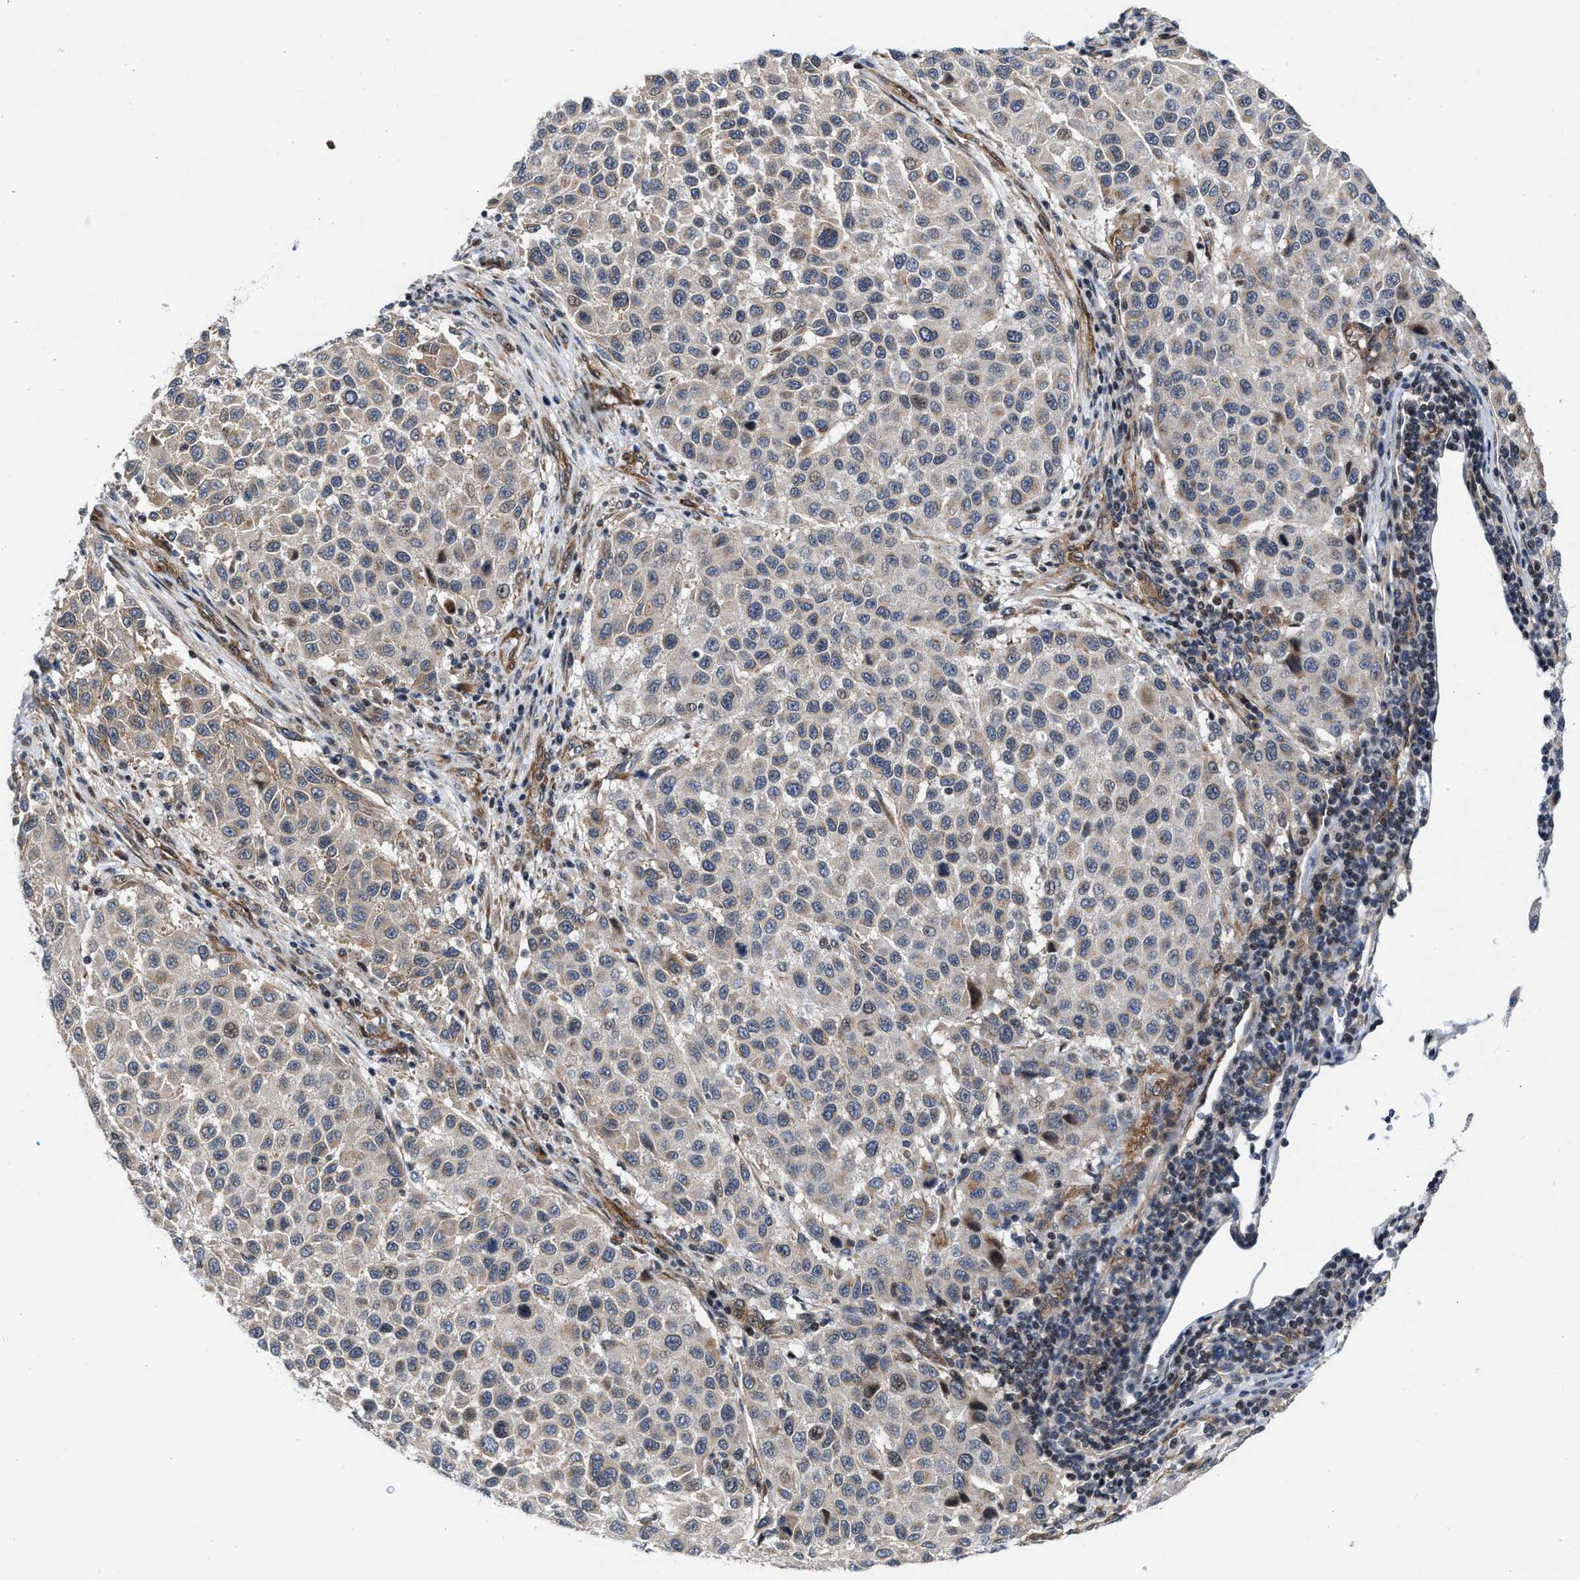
{"staining": {"intensity": "weak", "quantity": "<25%", "location": "cytoplasmic/membranous"}, "tissue": "melanoma", "cell_type": "Tumor cells", "image_type": "cancer", "snomed": [{"axis": "morphology", "description": "Malignant melanoma, Metastatic site"}, {"axis": "topography", "description": "Lymph node"}], "caption": "This is an immunohistochemistry image of human melanoma. There is no expression in tumor cells.", "gene": "TGFB1I1", "patient": {"sex": "male", "age": 61}}